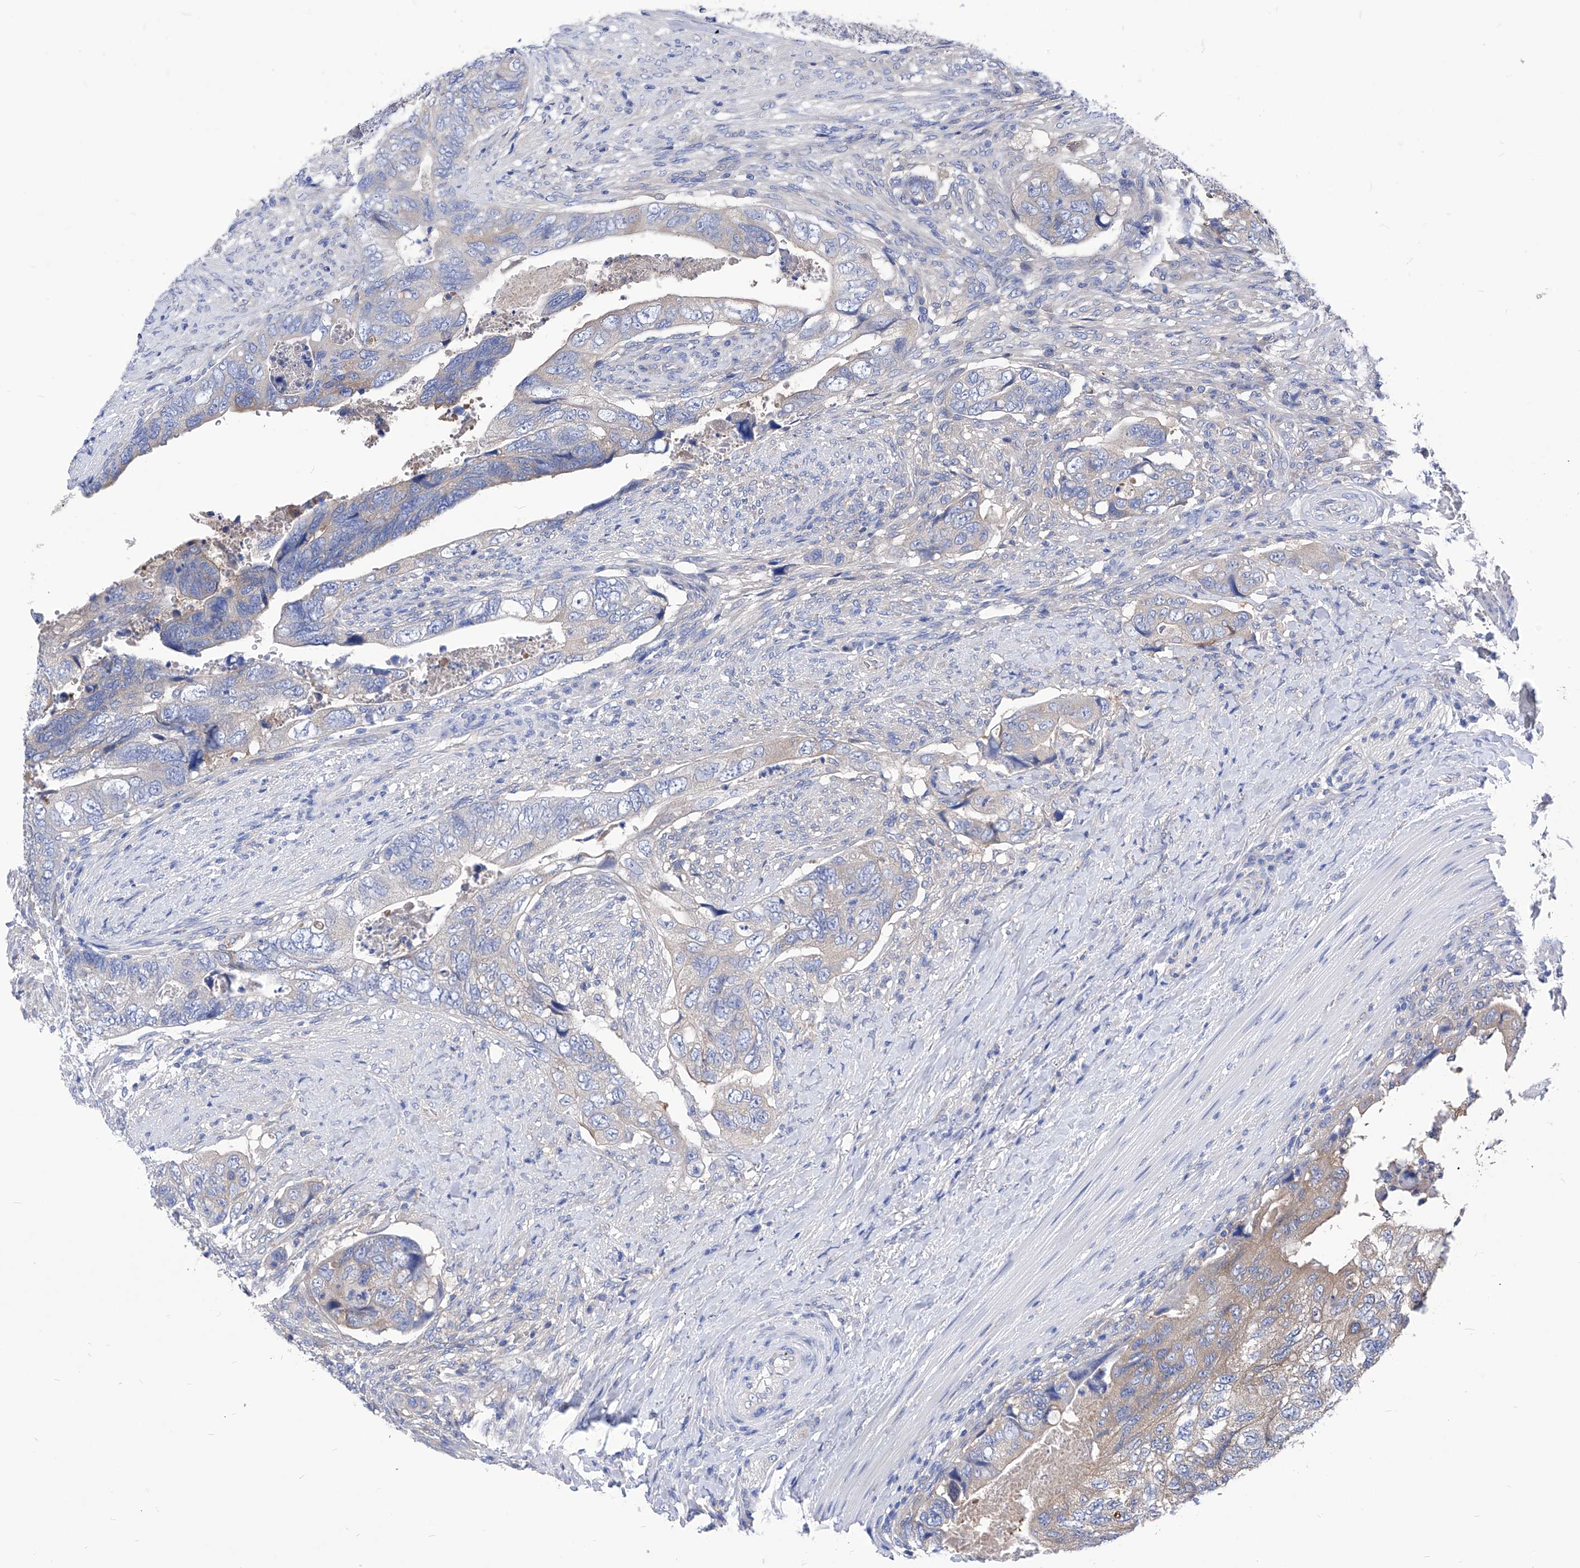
{"staining": {"intensity": "weak", "quantity": "<25%", "location": "cytoplasmic/membranous"}, "tissue": "colorectal cancer", "cell_type": "Tumor cells", "image_type": "cancer", "snomed": [{"axis": "morphology", "description": "Adenocarcinoma, NOS"}, {"axis": "topography", "description": "Rectum"}], "caption": "DAB (3,3'-diaminobenzidine) immunohistochemical staining of colorectal adenocarcinoma displays no significant staining in tumor cells.", "gene": "XPNPEP1", "patient": {"sex": "male", "age": 63}}